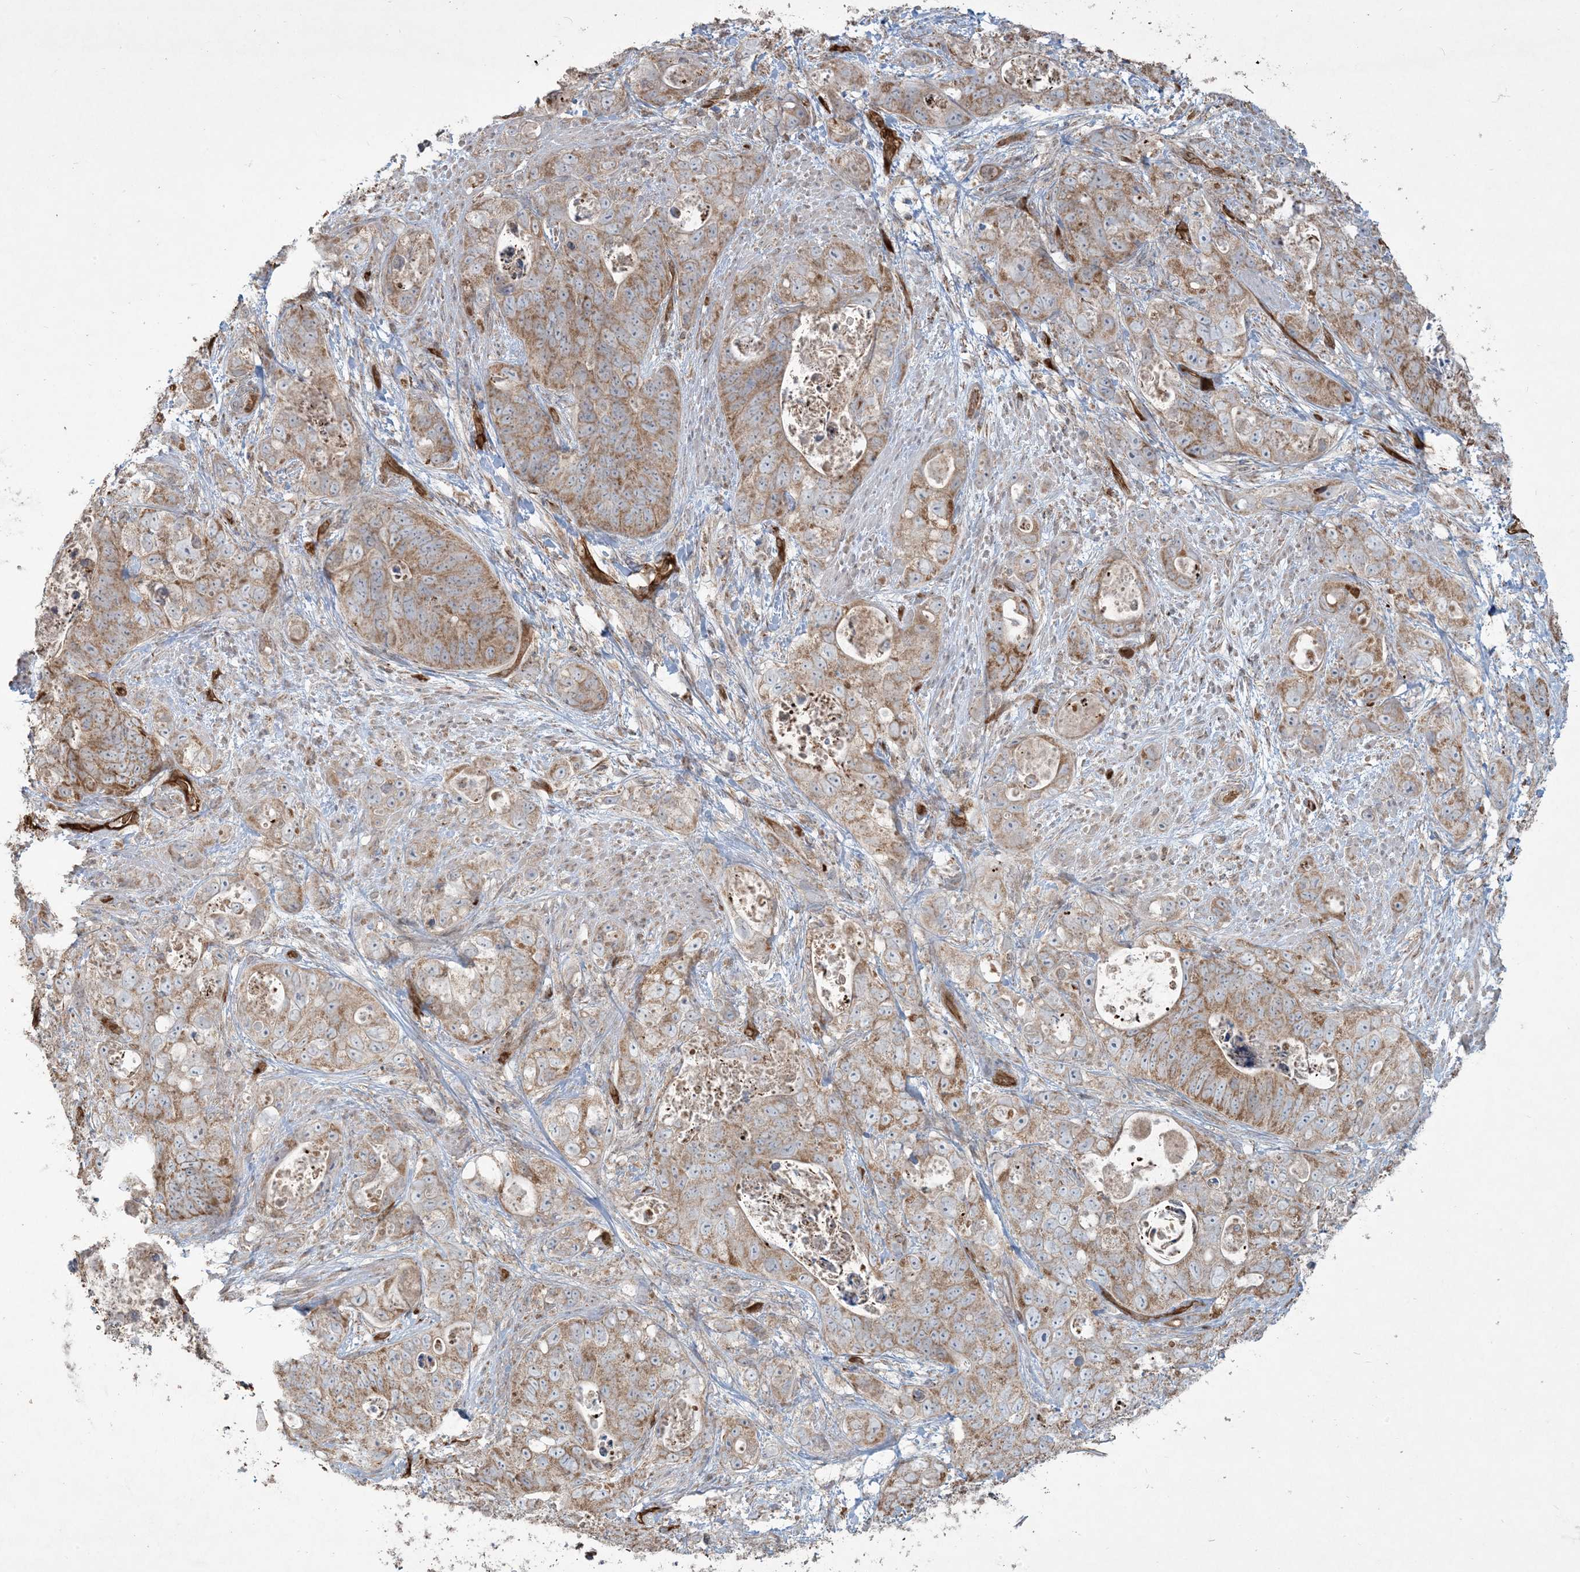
{"staining": {"intensity": "moderate", "quantity": ">75%", "location": "cytoplasmic/membranous"}, "tissue": "stomach cancer", "cell_type": "Tumor cells", "image_type": "cancer", "snomed": [{"axis": "morphology", "description": "Adenocarcinoma, NOS"}, {"axis": "topography", "description": "Stomach"}], "caption": "Immunohistochemistry (IHC) (DAB (3,3'-diaminobenzidine)) staining of stomach cancer shows moderate cytoplasmic/membranous protein expression in approximately >75% of tumor cells.", "gene": "PPM1F", "patient": {"sex": "female", "age": 89}}